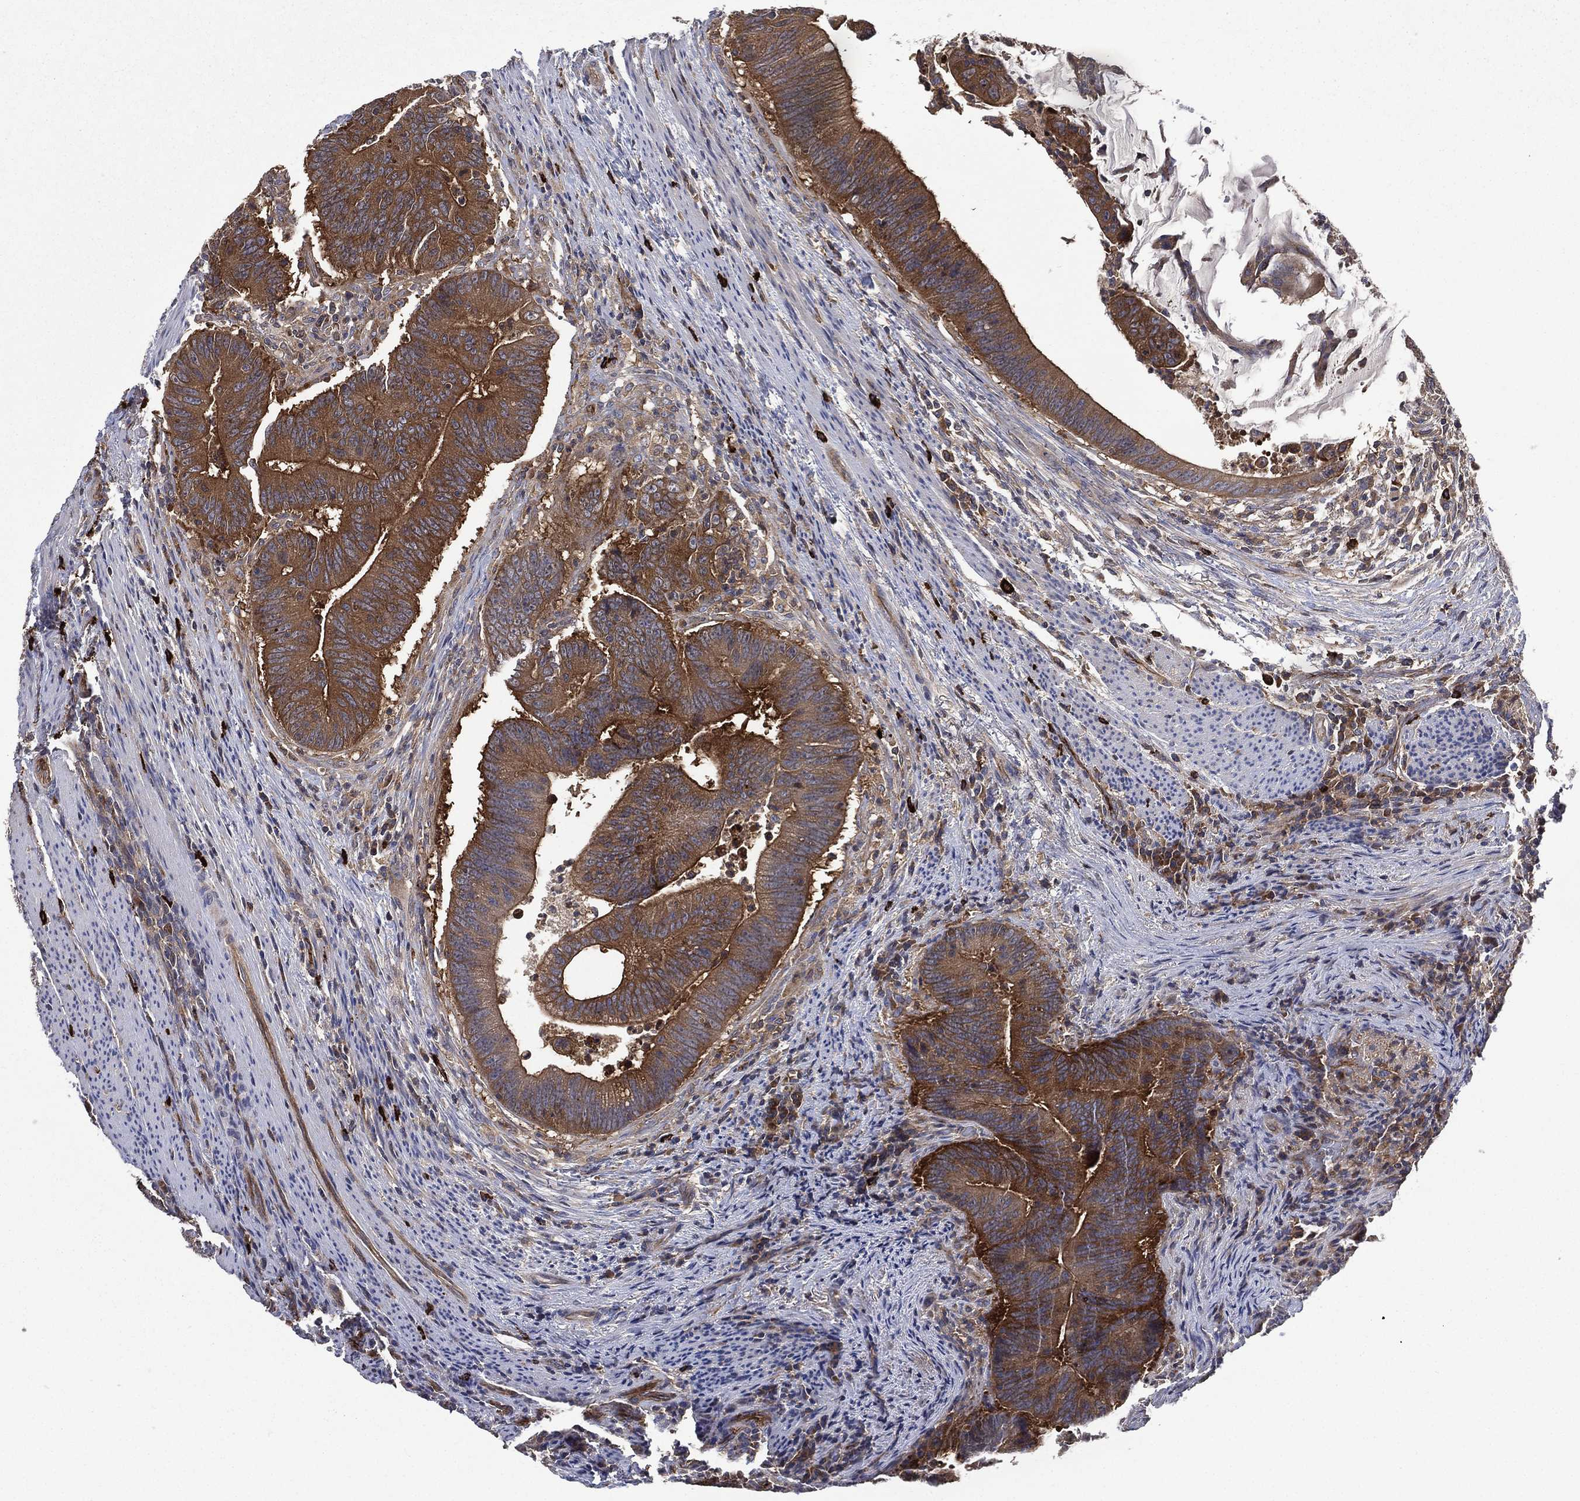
{"staining": {"intensity": "strong", "quantity": ">75%", "location": "cytoplasmic/membranous"}, "tissue": "colorectal cancer", "cell_type": "Tumor cells", "image_type": "cancer", "snomed": [{"axis": "morphology", "description": "Adenocarcinoma, NOS"}, {"axis": "topography", "description": "Colon"}], "caption": "Immunohistochemistry (DAB) staining of human colorectal adenocarcinoma exhibits strong cytoplasmic/membranous protein staining in about >75% of tumor cells.", "gene": "SMPD3", "patient": {"sex": "female", "age": 87}}